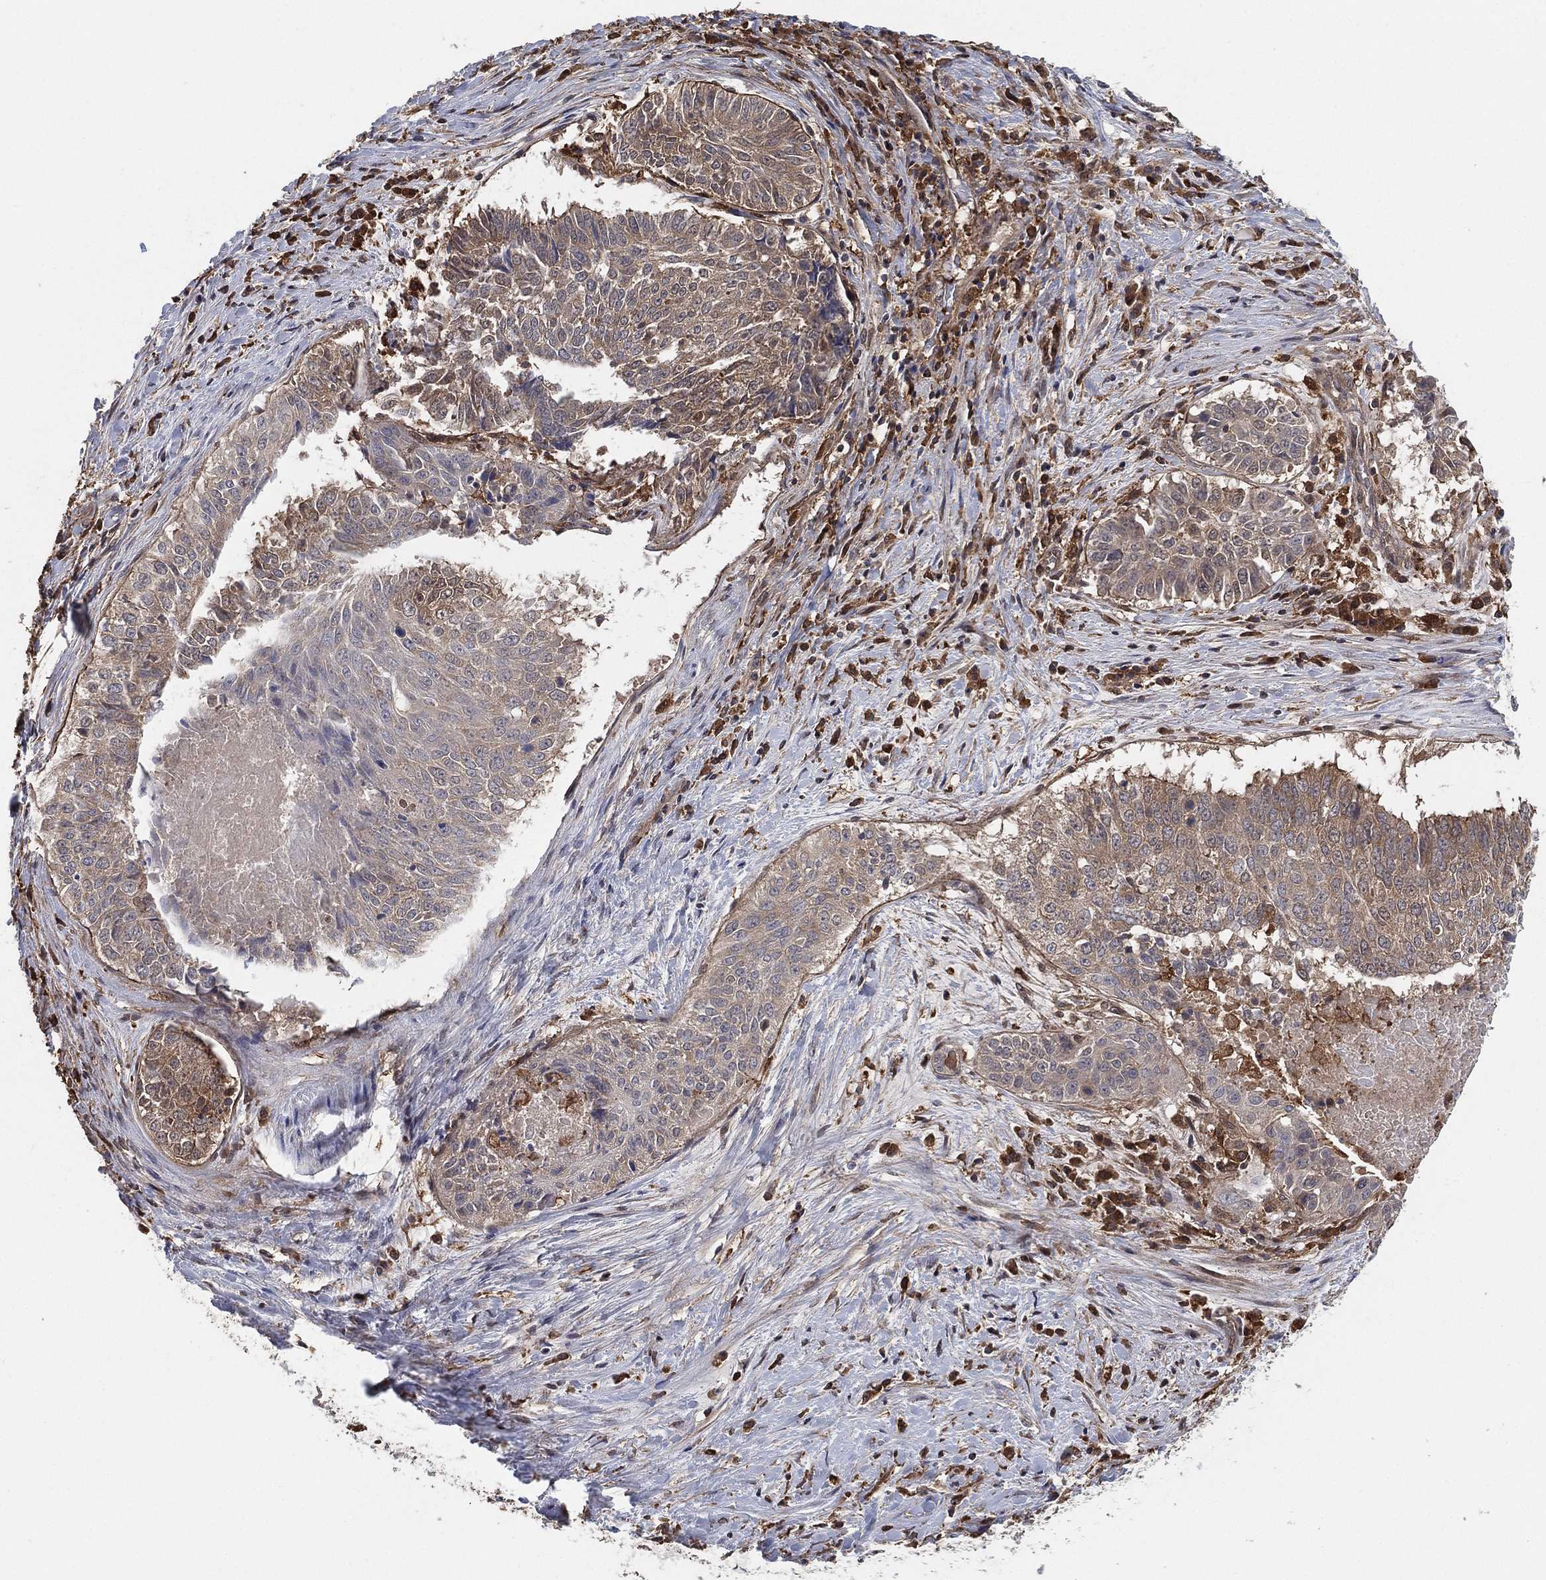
{"staining": {"intensity": "moderate", "quantity": "<25%", "location": "cytoplasmic/membranous"}, "tissue": "lung cancer", "cell_type": "Tumor cells", "image_type": "cancer", "snomed": [{"axis": "morphology", "description": "Squamous cell carcinoma, NOS"}, {"axis": "topography", "description": "Lung"}], "caption": "Human lung cancer stained for a protein (brown) exhibits moderate cytoplasmic/membranous positive expression in about <25% of tumor cells.", "gene": "PSMG4", "patient": {"sex": "male", "age": 64}}